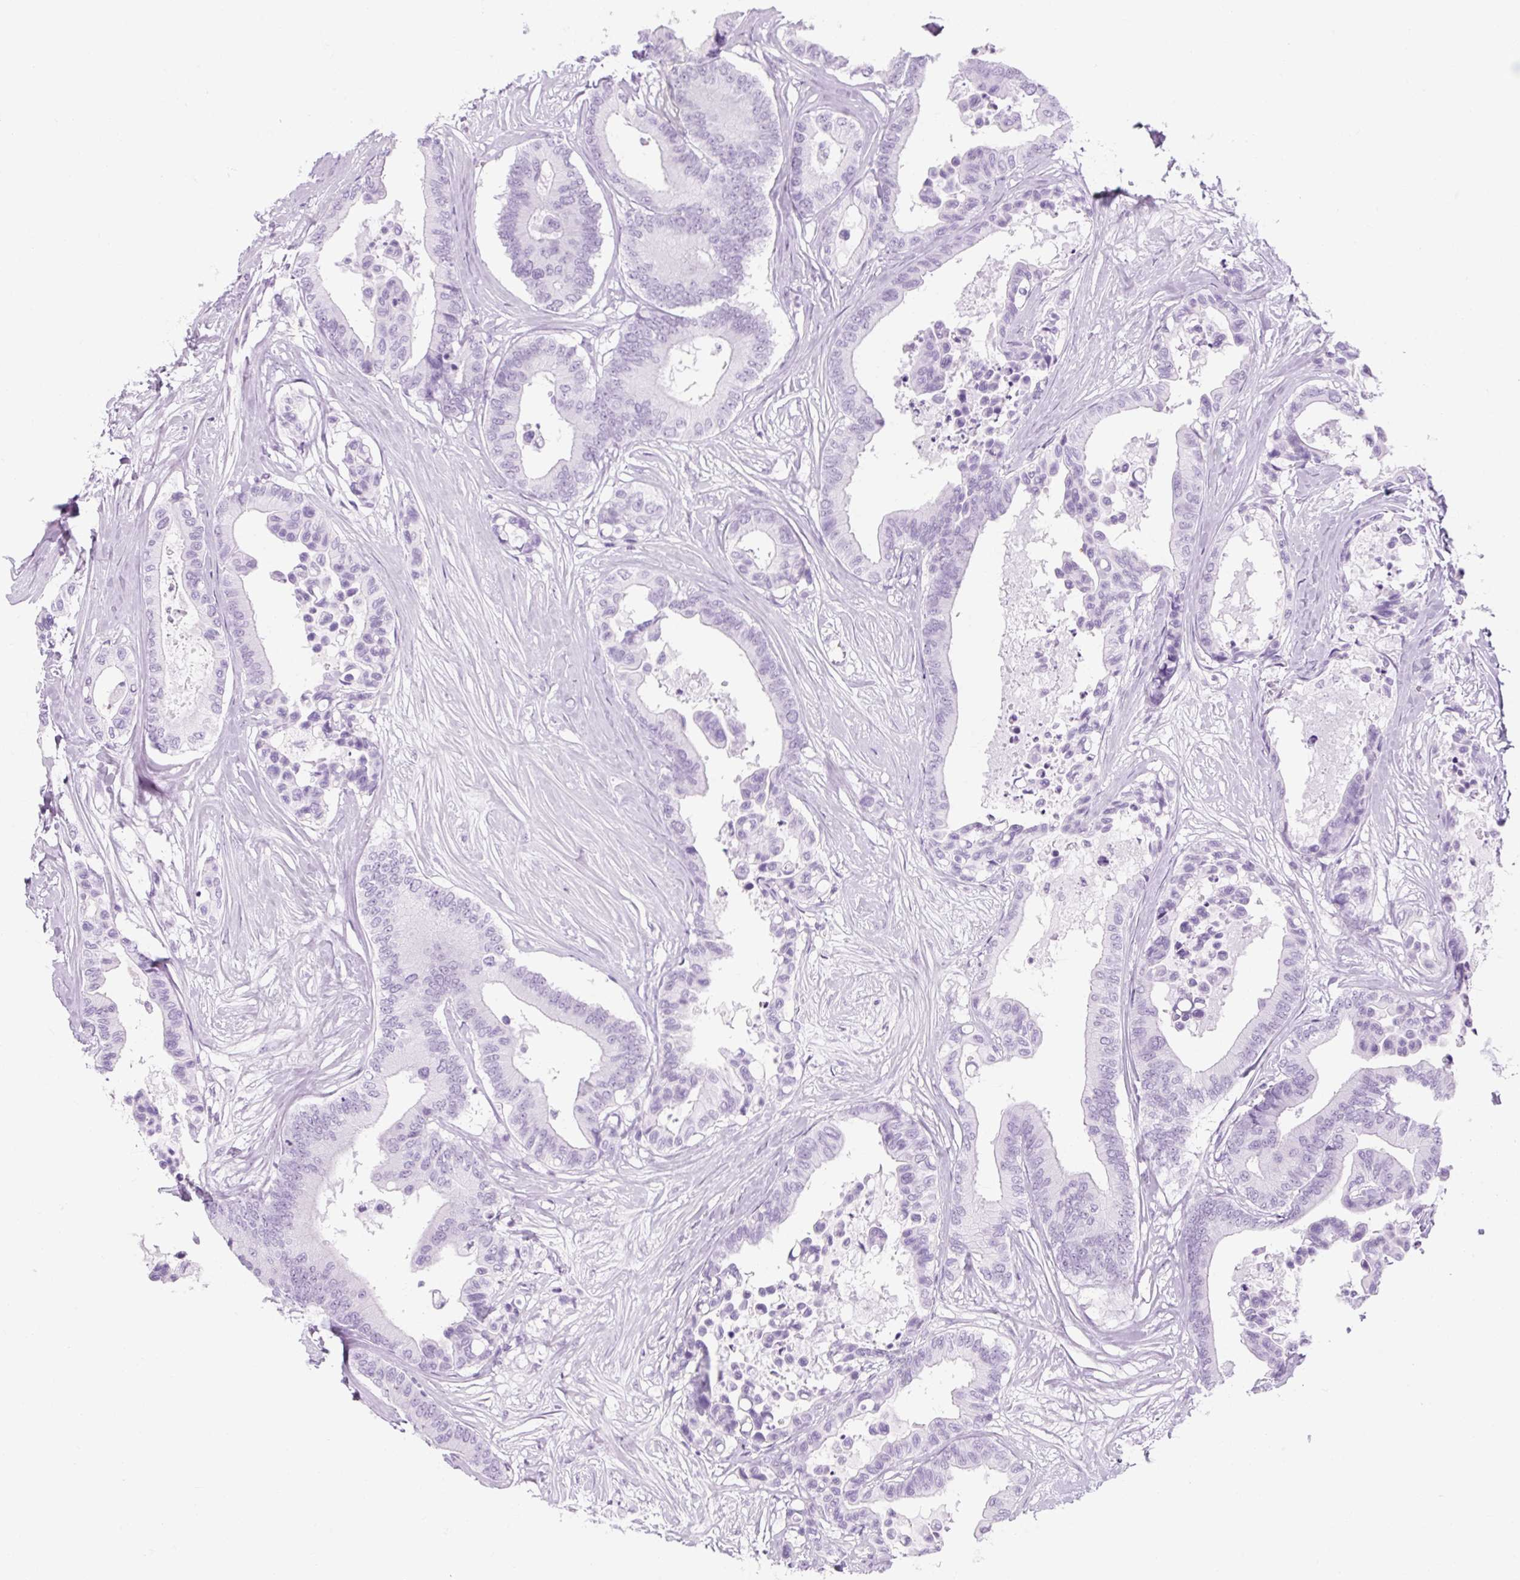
{"staining": {"intensity": "negative", "quantity": "none", "location": "none"}, "tissue": "colorectal cancer", "cell_type": "Tumor cells", "image_type": "cancer", "snomed": [{"axis": "morphology", "description": "Normal tissue, NOS"}, {"axis": "morphology", "description": "Adenocarcinoma, NOS"}, {"axis": "topography", "description": "Colon"}], "caption": "Photomicrograph shows no significant protein staining in tumor cells of colorectal adenocarcinoma. The staining was performed using DAB to visualize the protein expression in brown, while the nuclei were stained in blue with hematoxylin (Magnification: 20x).", "gene": "TIGD2", "patient": {"sex": "male", "age": 82}}